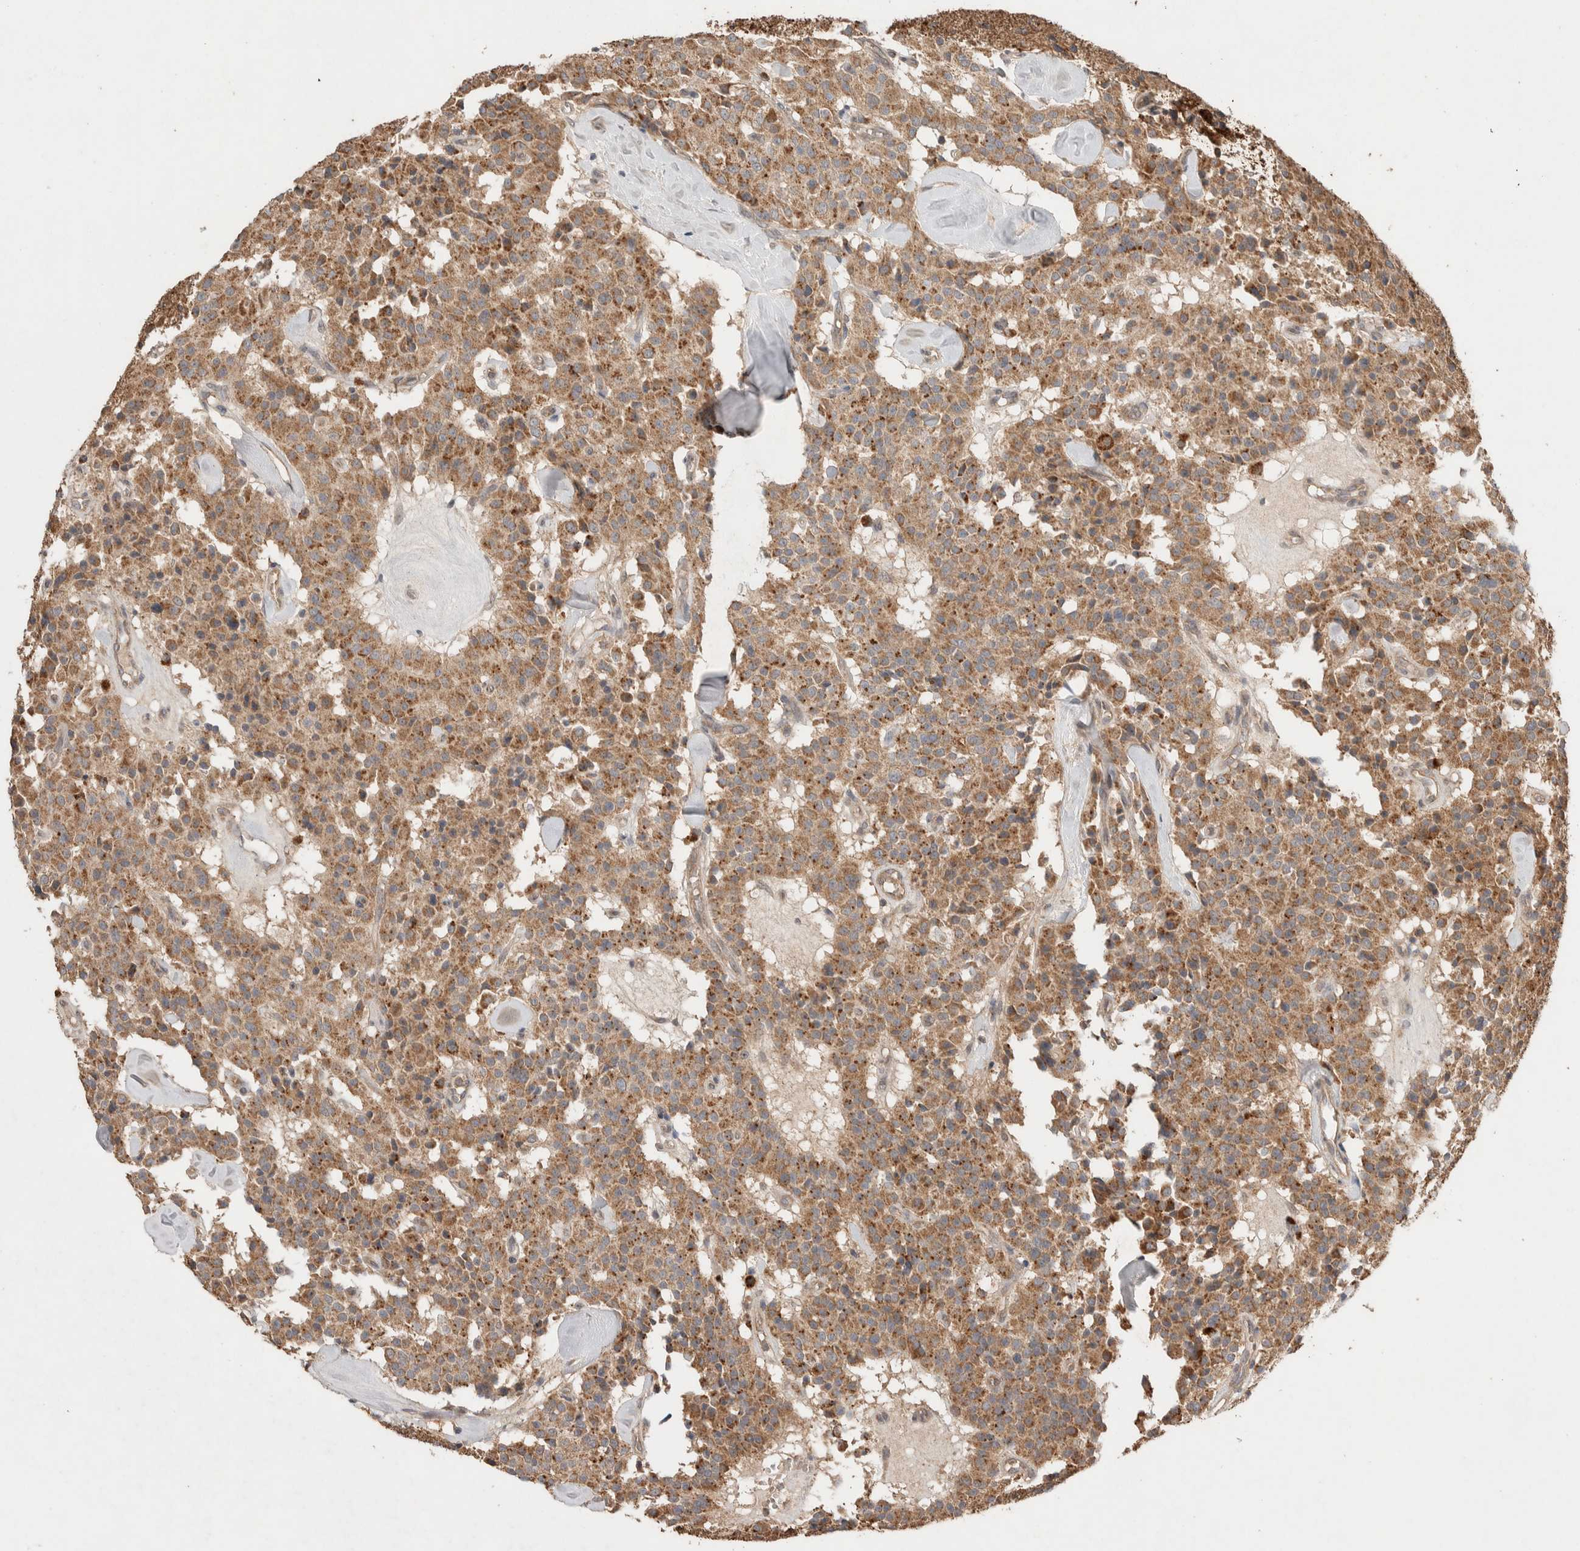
{"staining": {"intensity": "moderate", "quantity": ">75%", "location": "cytoplasmic/membranous"}, "tissue": "carcinoid", "cell_type": "Tumor cells", "image_type": "cancer", "snomed": [{"axis": "morphology", "description": "Carcinoid, malignant, NOS"}, {"axis": "topography", "description": "Lung"}], "caption": "Carcinoid (malignant) tissue shows moderate cytoplasmic/membranous expression in about >75% of tumor cells, visualized by immunohistochemistry.", "gene": "KCNJ5", "patient": {"sex": "male", "age": 30}}